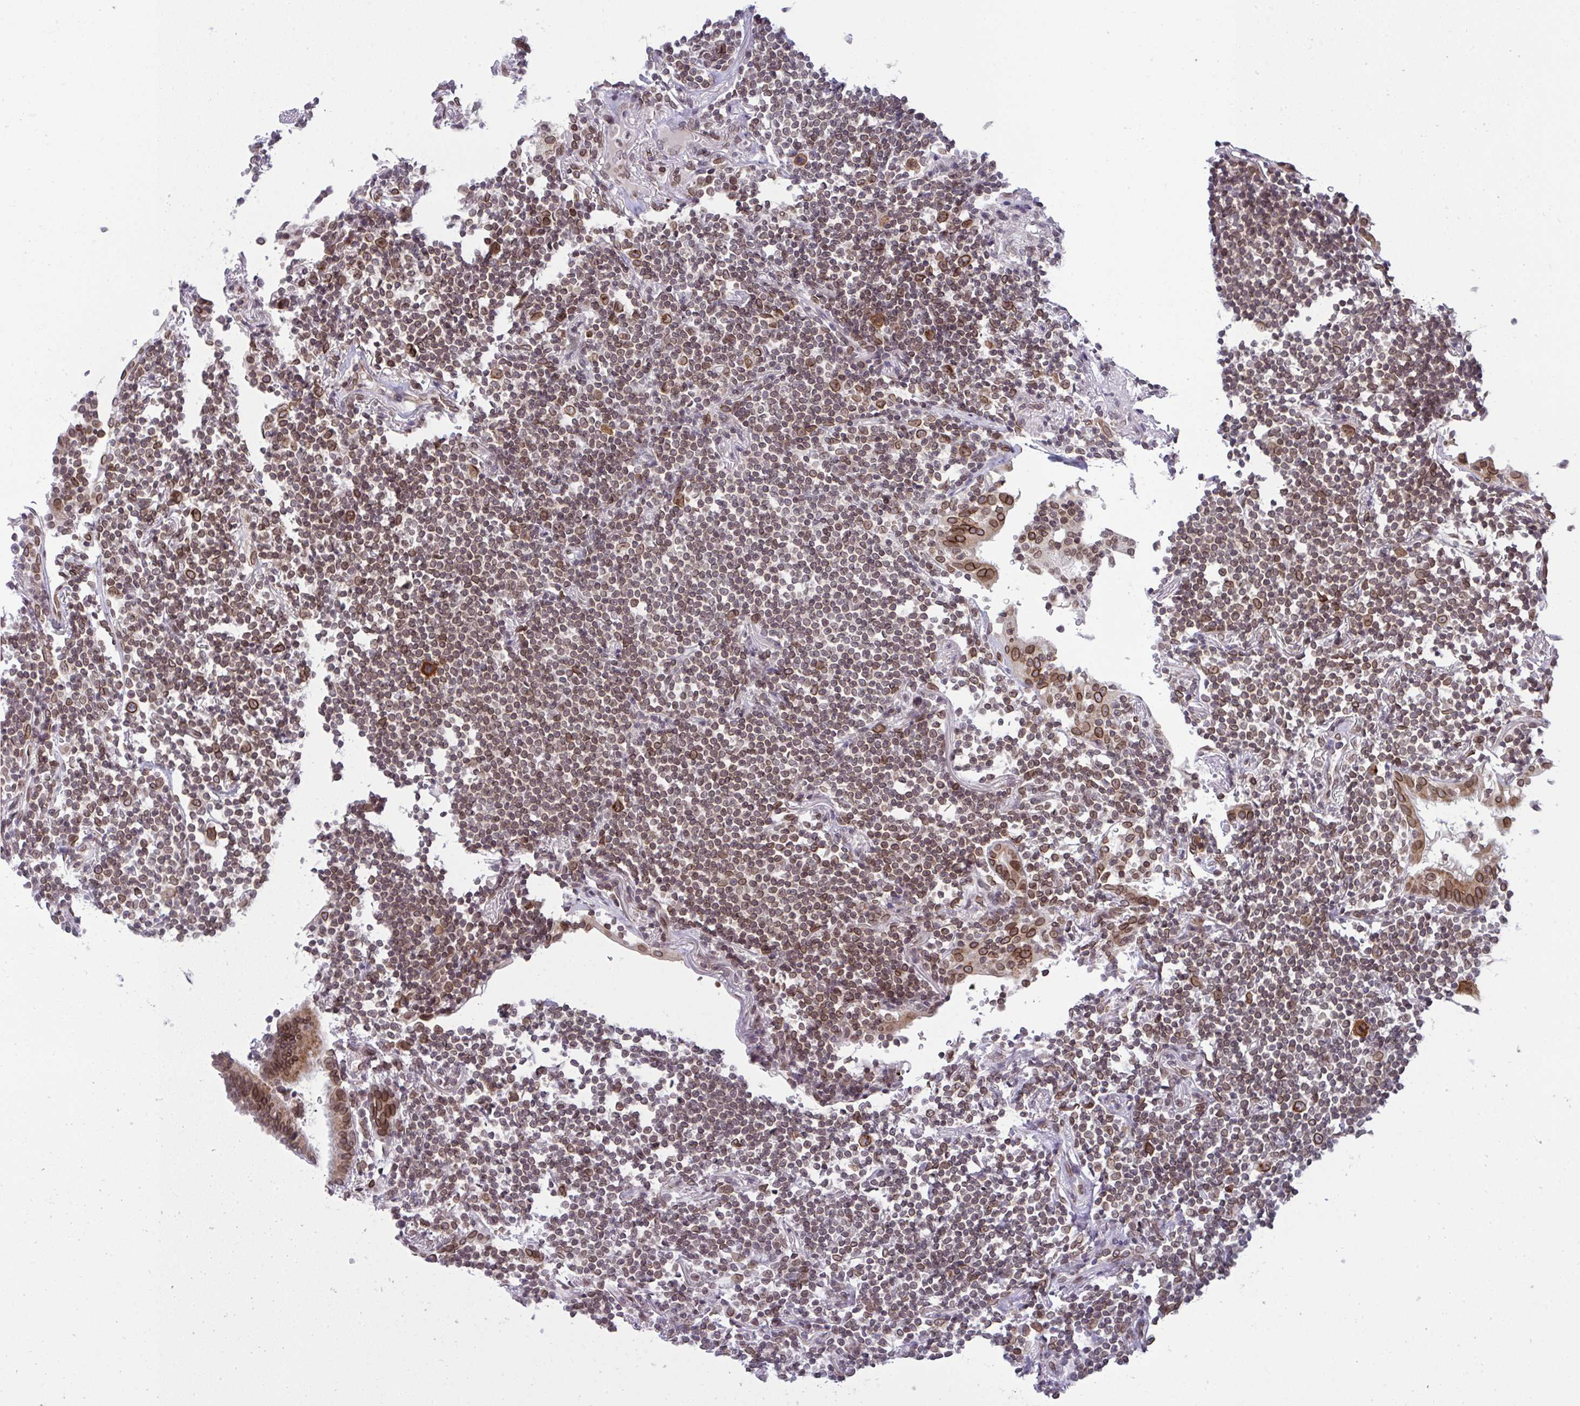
{"staining": {"intensity": "moderate", "quantity": ">75%", "location": "cytoplasmic/membranous,nuclear"}, "tissue": "lymphoma", "cell_type": "Tumor cells", "image_type": "cancer", "snomed": [{"axis": "morphology", "description": "Malignant lymphoma, non-Hodgkin's type, Low grade"}, {"axis": "topography", "description": "Lung"}], "caption": "Lymphoma stained with a brown dye displays moderate cytoplasmic/membranous and nuclear positive expression in about >75% of tumor cells.", "gene": "RANBP2", "patient": {"sex": "female", "age": 71}}